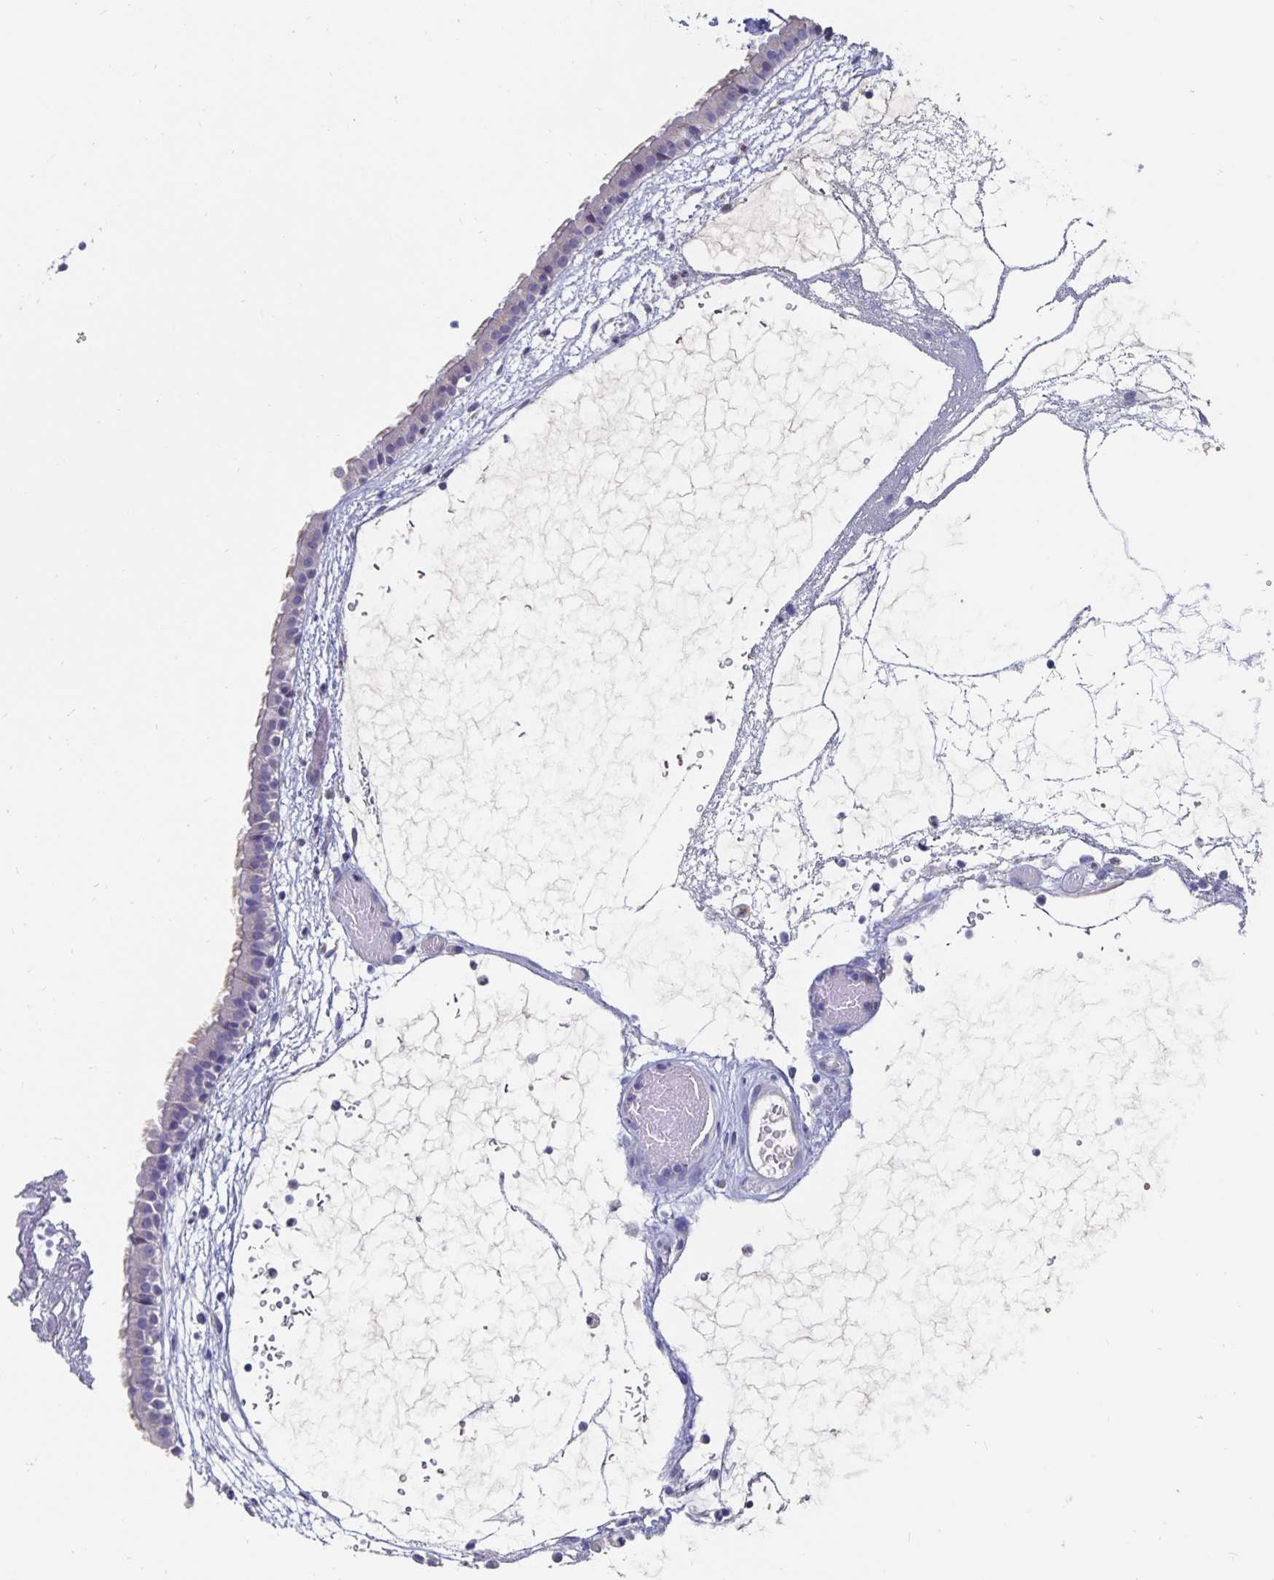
{"staining": {"intensity": "moderate", "quantity": "25%-75%", "location": "cytoplasmic/membranous"}, "tissue": "nasopharynx", "cell_type": "Respiratory epithelial cells", "image_type": "normal", "snomed": [{"axis": "morphology", "description": "Normal tissue, NOS"}, {"axis": "topography", "description": "Nasopharynx"}], "caption": "Moderate cytoplasmic/membranous protein positivity is appreciated in approximately 25%-75% of respiratory epithelial cells in nasopharynx. (Stains: DAB (3,3'-diaminobenzidine) in brown, nuclei in blue, Microscopy: brightfield microscopy at high magnification).", "gene": "CFAP69", "patient": {"sex": "male", "age": 24}}